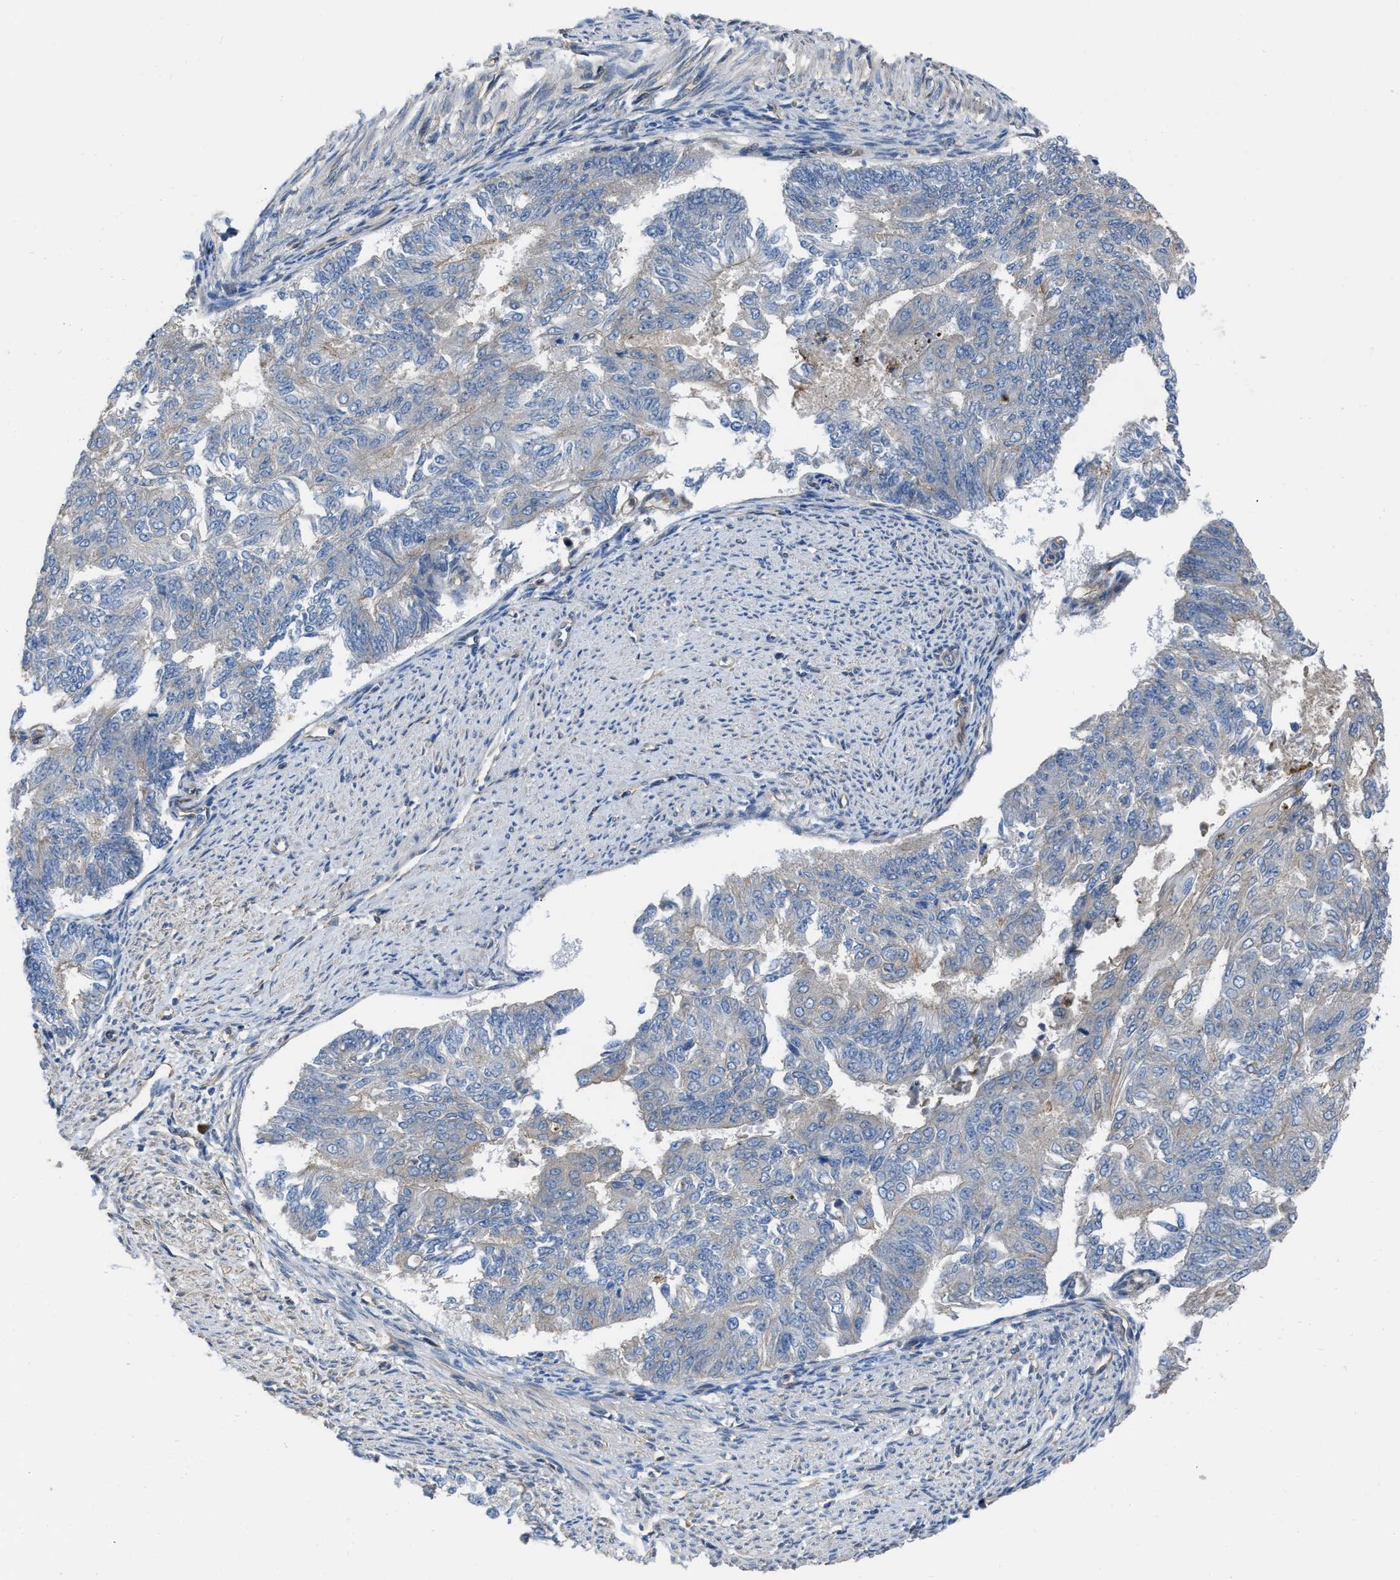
{"staining": {"intensity": "negative", "quantity": "none", "location": "none"}, "tissue": "endometrial cancer", "cell_type": "Tumor cells", "image_type": "cancer", "snomed": [{"axis": "morphology", "description": "Adenocarcinoma, NOS"}, {"axis": "topography", "description": "Endometrium"}], "caption": "Protein analysis of endometrial cancer (adenocarcinoma) displays no significant staining in tumor cells.", "gene": "TRIOBP", "patient": {"sex": "female", "age": 32}}